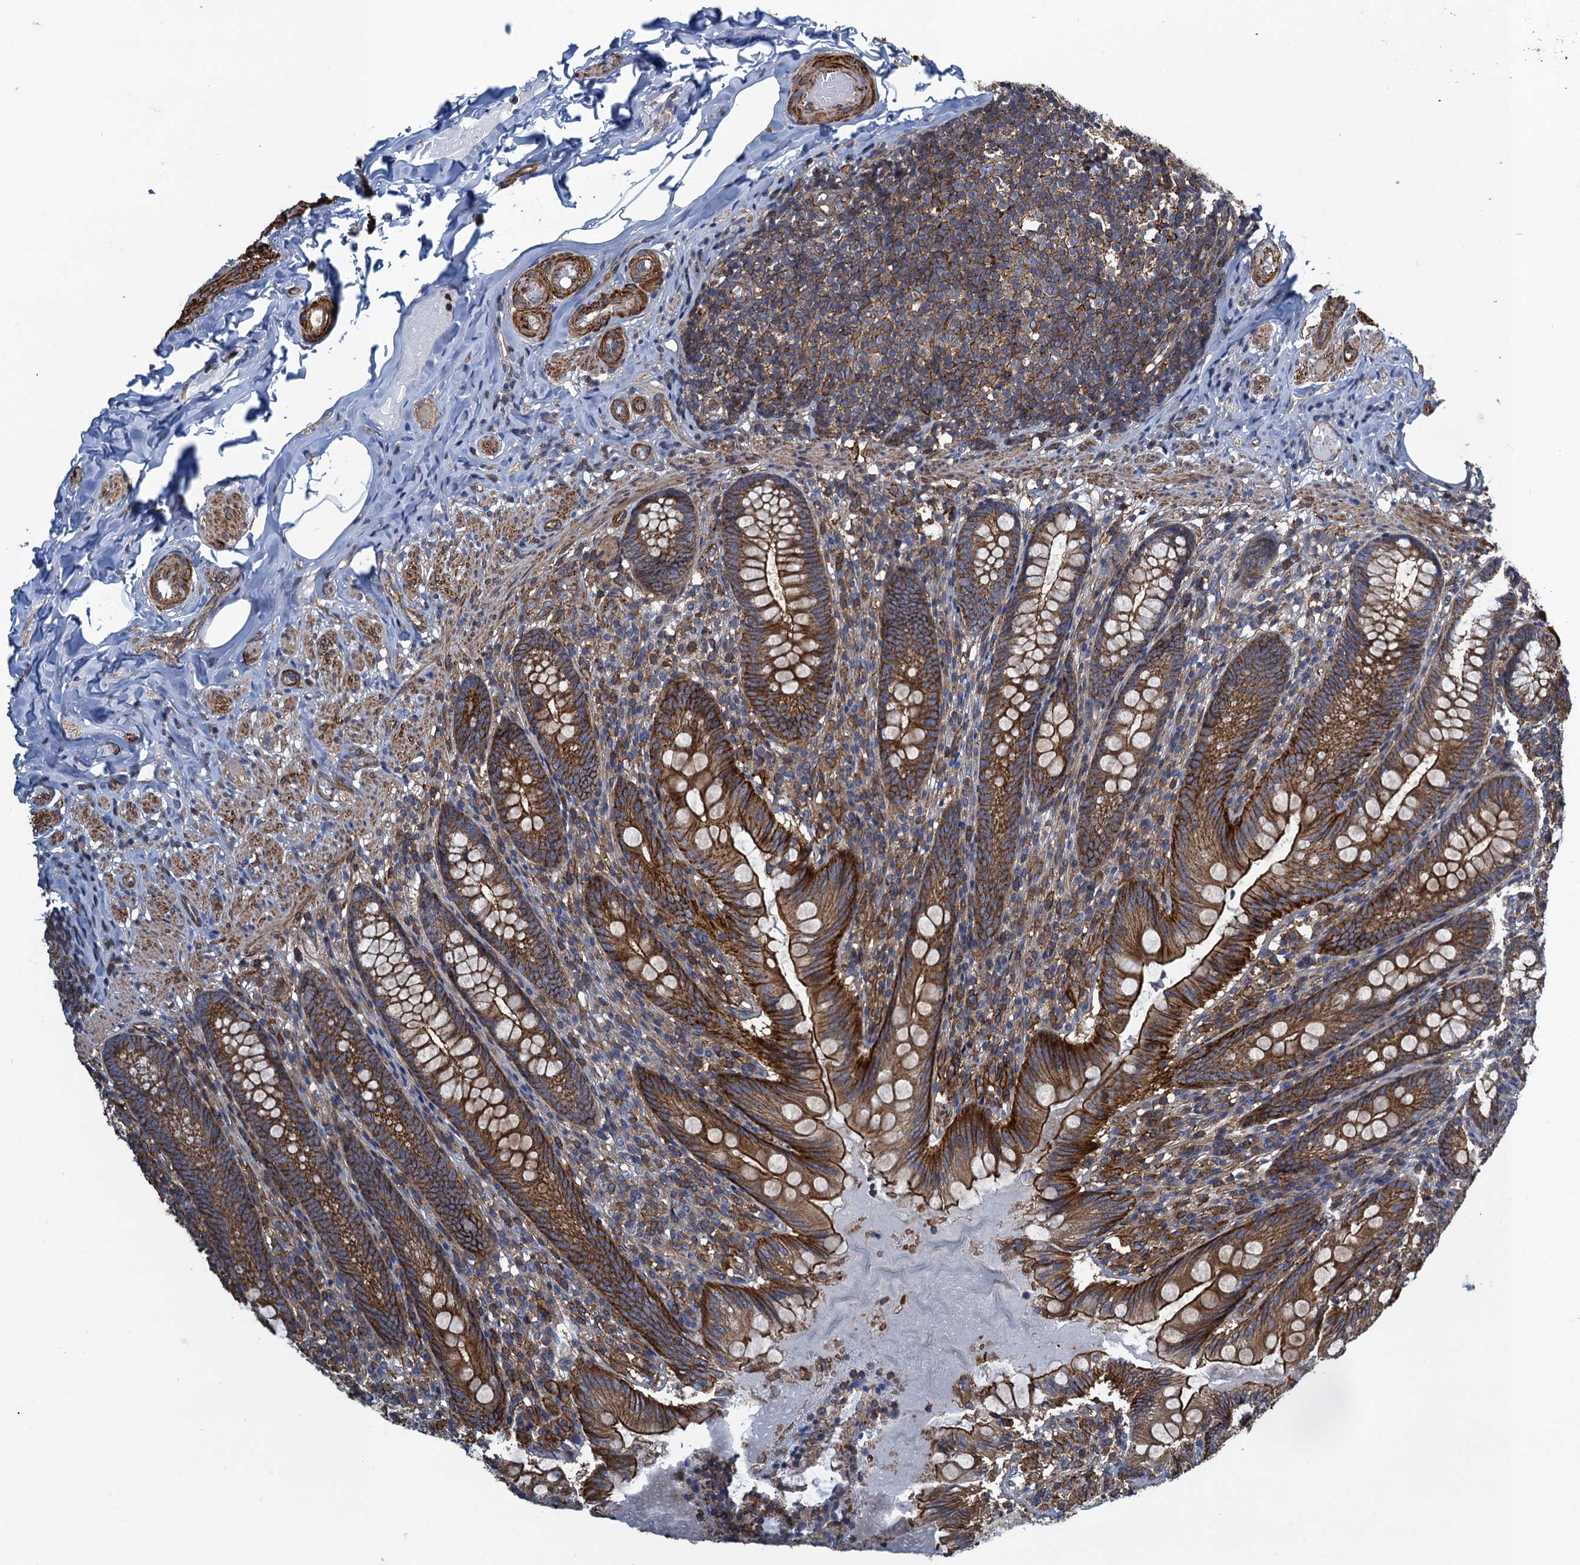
{"staining": {"intensity": "strong", "quantity": ">75%", "location": "cytoplasmic/membranous"}, "tissue": "appendix", "cell_type": "Glandular cells", "image_type": "normal", "snomed": [{"axis": "morphology", "description": "Normal tissue, NOS"}, {"axis": "topography", "description": "Appendix"}], "caption": "Appendix stained with a protein marker shows strong staining in glandular cells.", "gene": "PROSER2", "patient": {"sex": "male", "age": 55}}